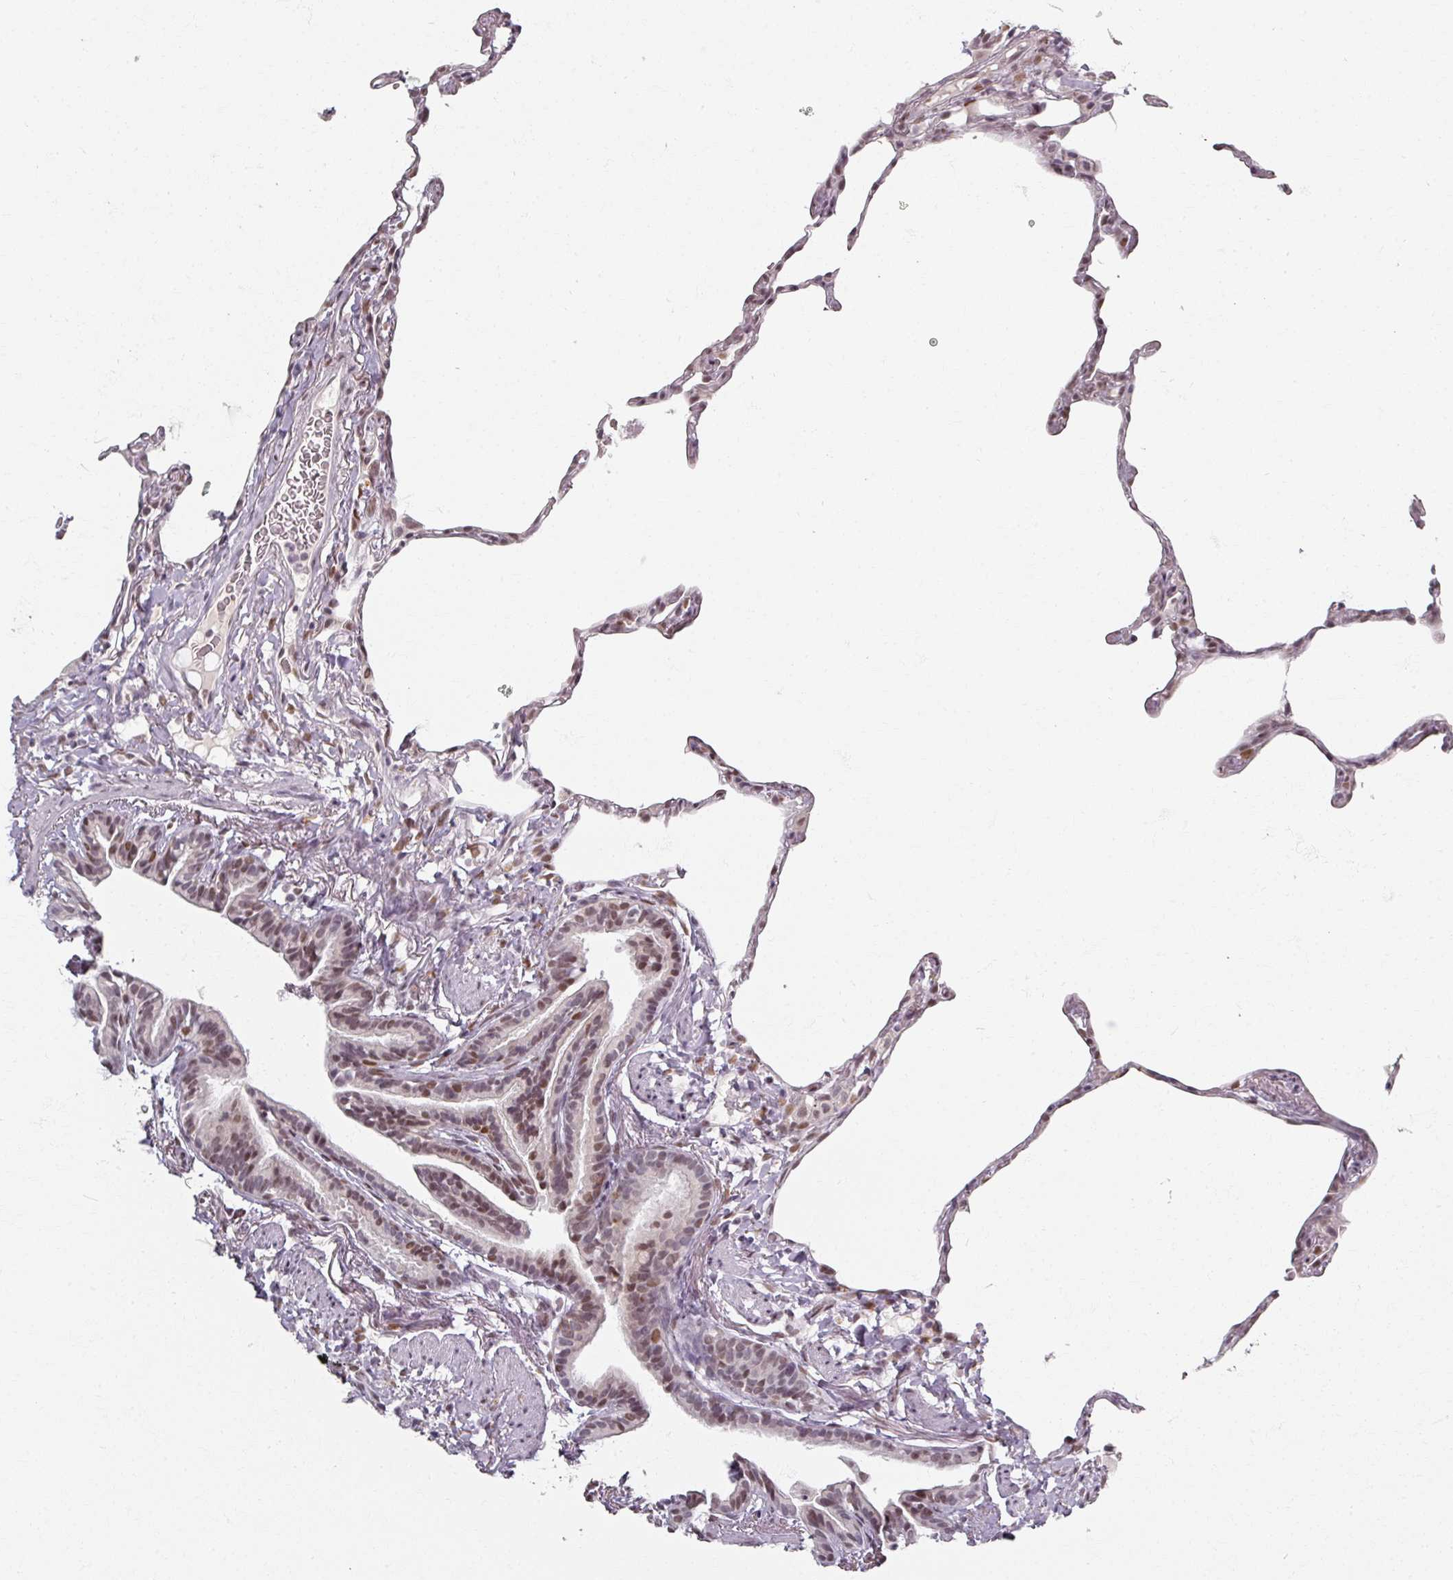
{"staining": {"intensity": "moderate", "quantity": "25%-75%", "location": "nuclear"}, "tissue": "lung", "cell_type": "Alveolar cells", "image_type": "normal", "snomed": [{"axis": "morphology", "description": "Normal tissue, NOS"}, {"axis": "topography", "description": "Lung"}], "caption": "IHC (DAB (3,3'-diaminobenzidine)) staining of benign human lung demonstrates moderate nuclear protein expression in about 25%-75% of alveolar cells. (DAB (3,3'-diaminobenzidine) IHC with brightfield microscopy, high magnification).", "gene": "RIPOR3", "patient": {"sex": "female", "age": 57}}